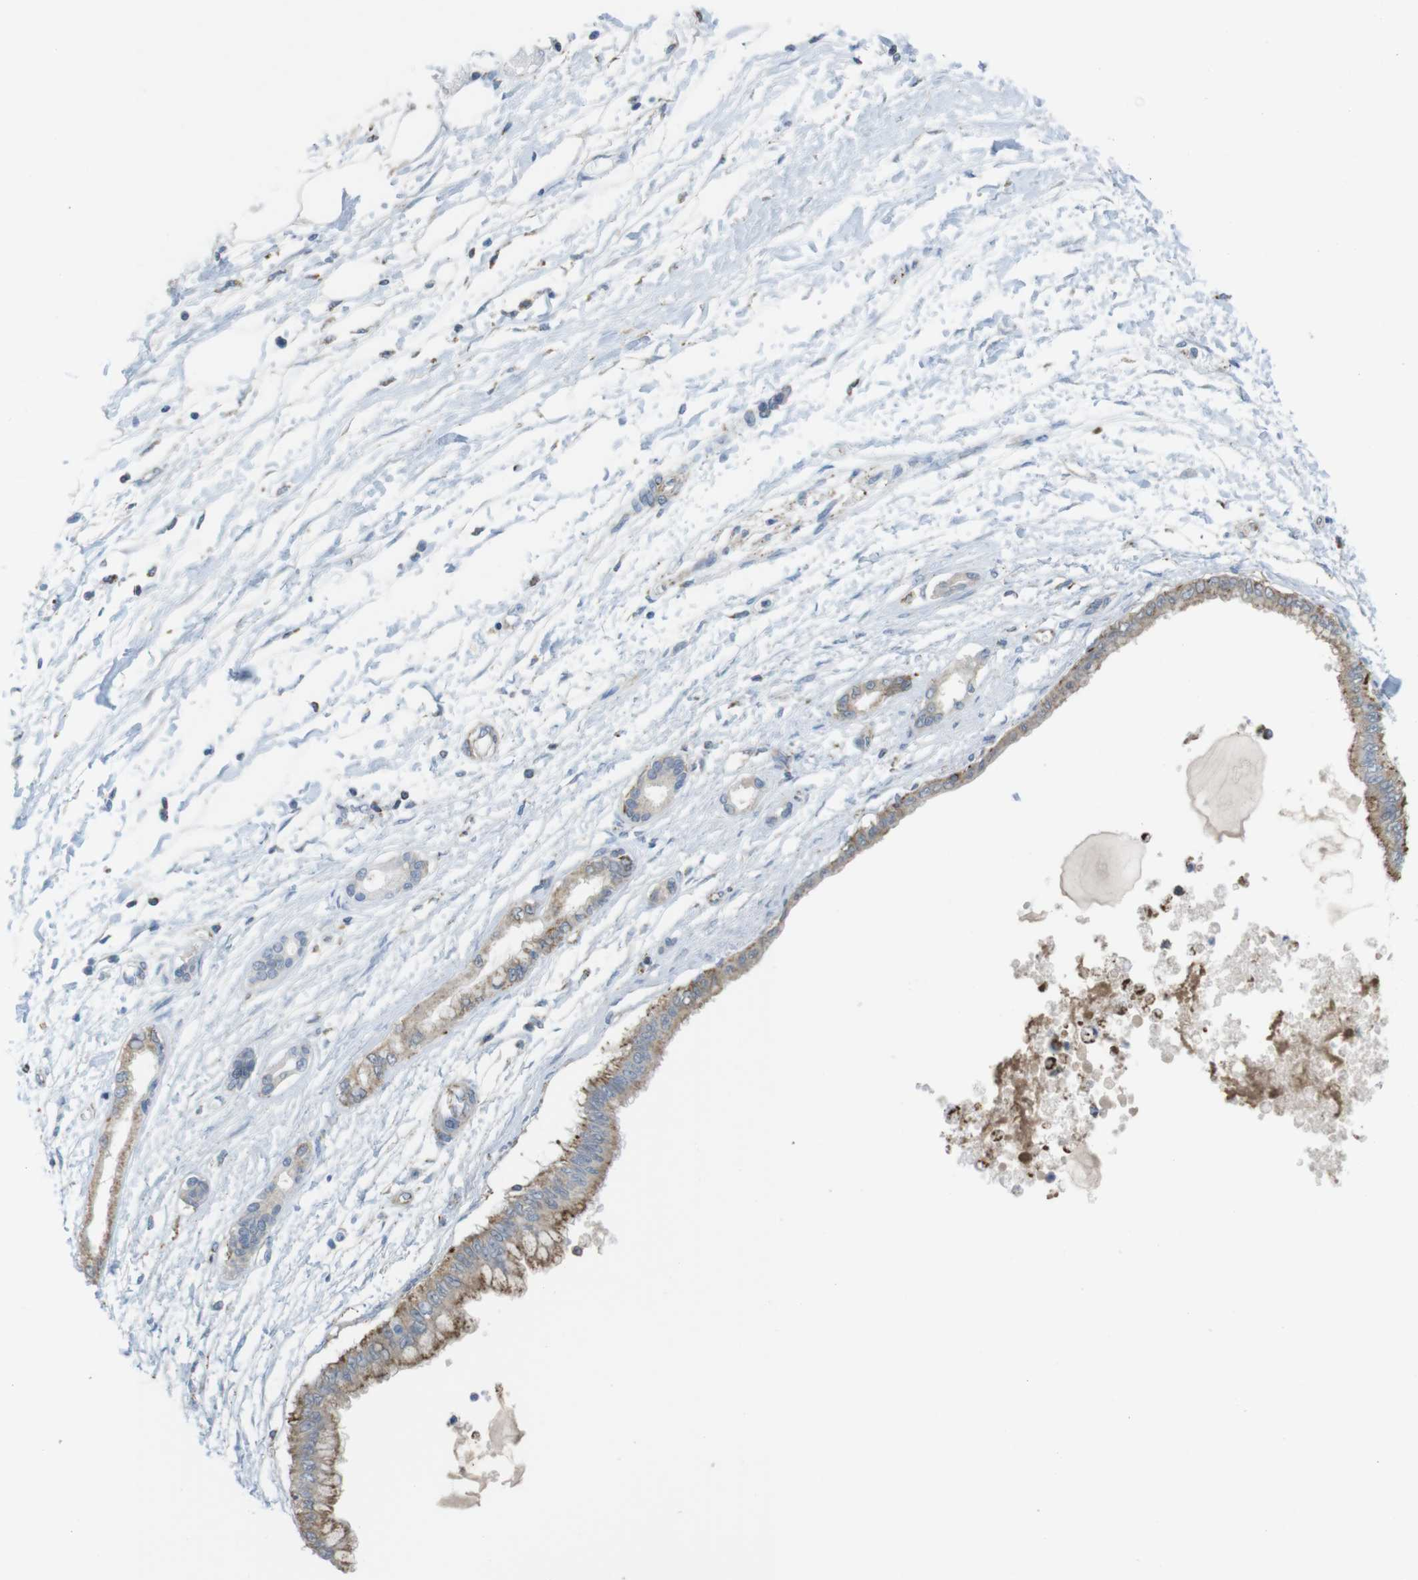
{"staining": {"intensity": "moderate", "quantity": "<25%", "location": "cytoplasmic/membranous"}, "tissue": "pancreatic cancer", "cell_type": "Tumor cells", "image_type": "cancer", "snomed": [{"axis": "morphology", "description": "Adenocarcinoma, NOS"}, {"axis": "topography", "description": "Pancreas"}], "caption": "A brown stain highlights moderate cytoplasmic/membranous staining of a protein in human pancreatic cancer tumor cells.", "gene": "GRIK2", "patient": {"sex": "male", "age": 56}}